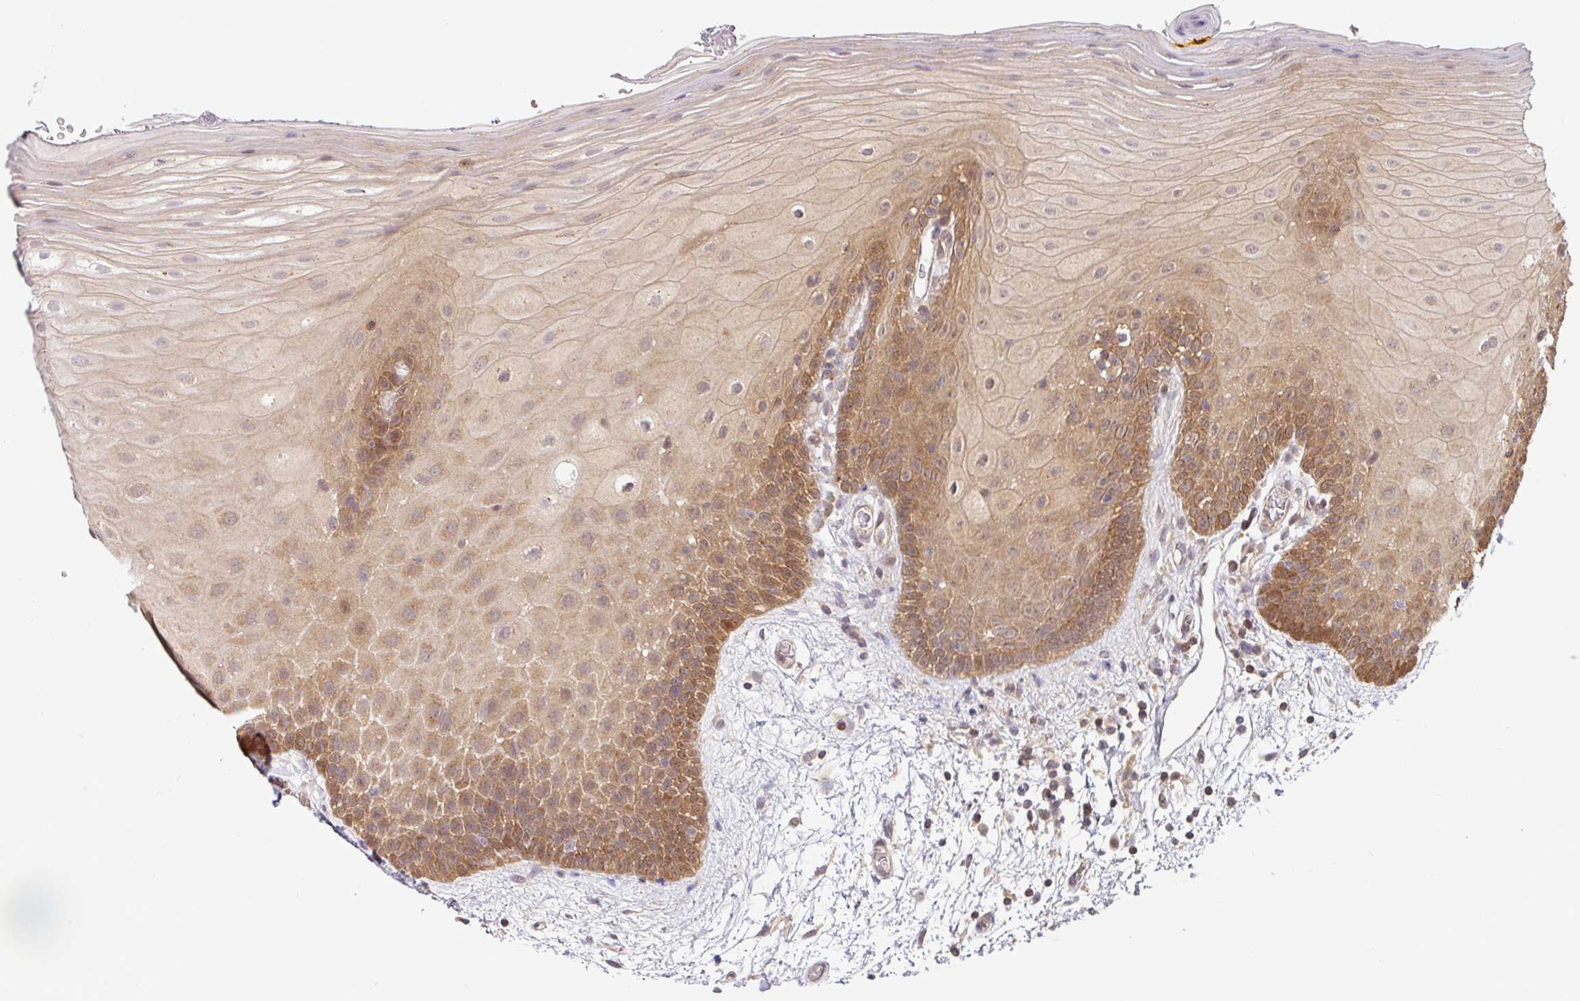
{"staining": {"intensity": "moderate", "quantity": ">75%", "location": "cytoplasmic/membranous"}, "tissue": "oral mucosa", "cell_type": "Squamous epithelial cells", "image_type": "normal", "snomed": [{"axis": "morphology", "description": "Normal tissue, NOS"}, {"axis": "morphology", "description": "Squamous cell carcinoma, NOS"}, {"axis": "topography", "description": "Oral tissue"}, {"axis": "topography", "description": "Tounge, NOS"}, {"axis": "topography", "description": "Head-Neck"}], "caption": "Oral mucosa stained with immunohistochemistry (IHC) shows moderate cytoplasmic/membranous expression in approximately >75% of squamous epithelial cells.", "gene": "SHB", "patient": {"sex": "male", "age": 76}}